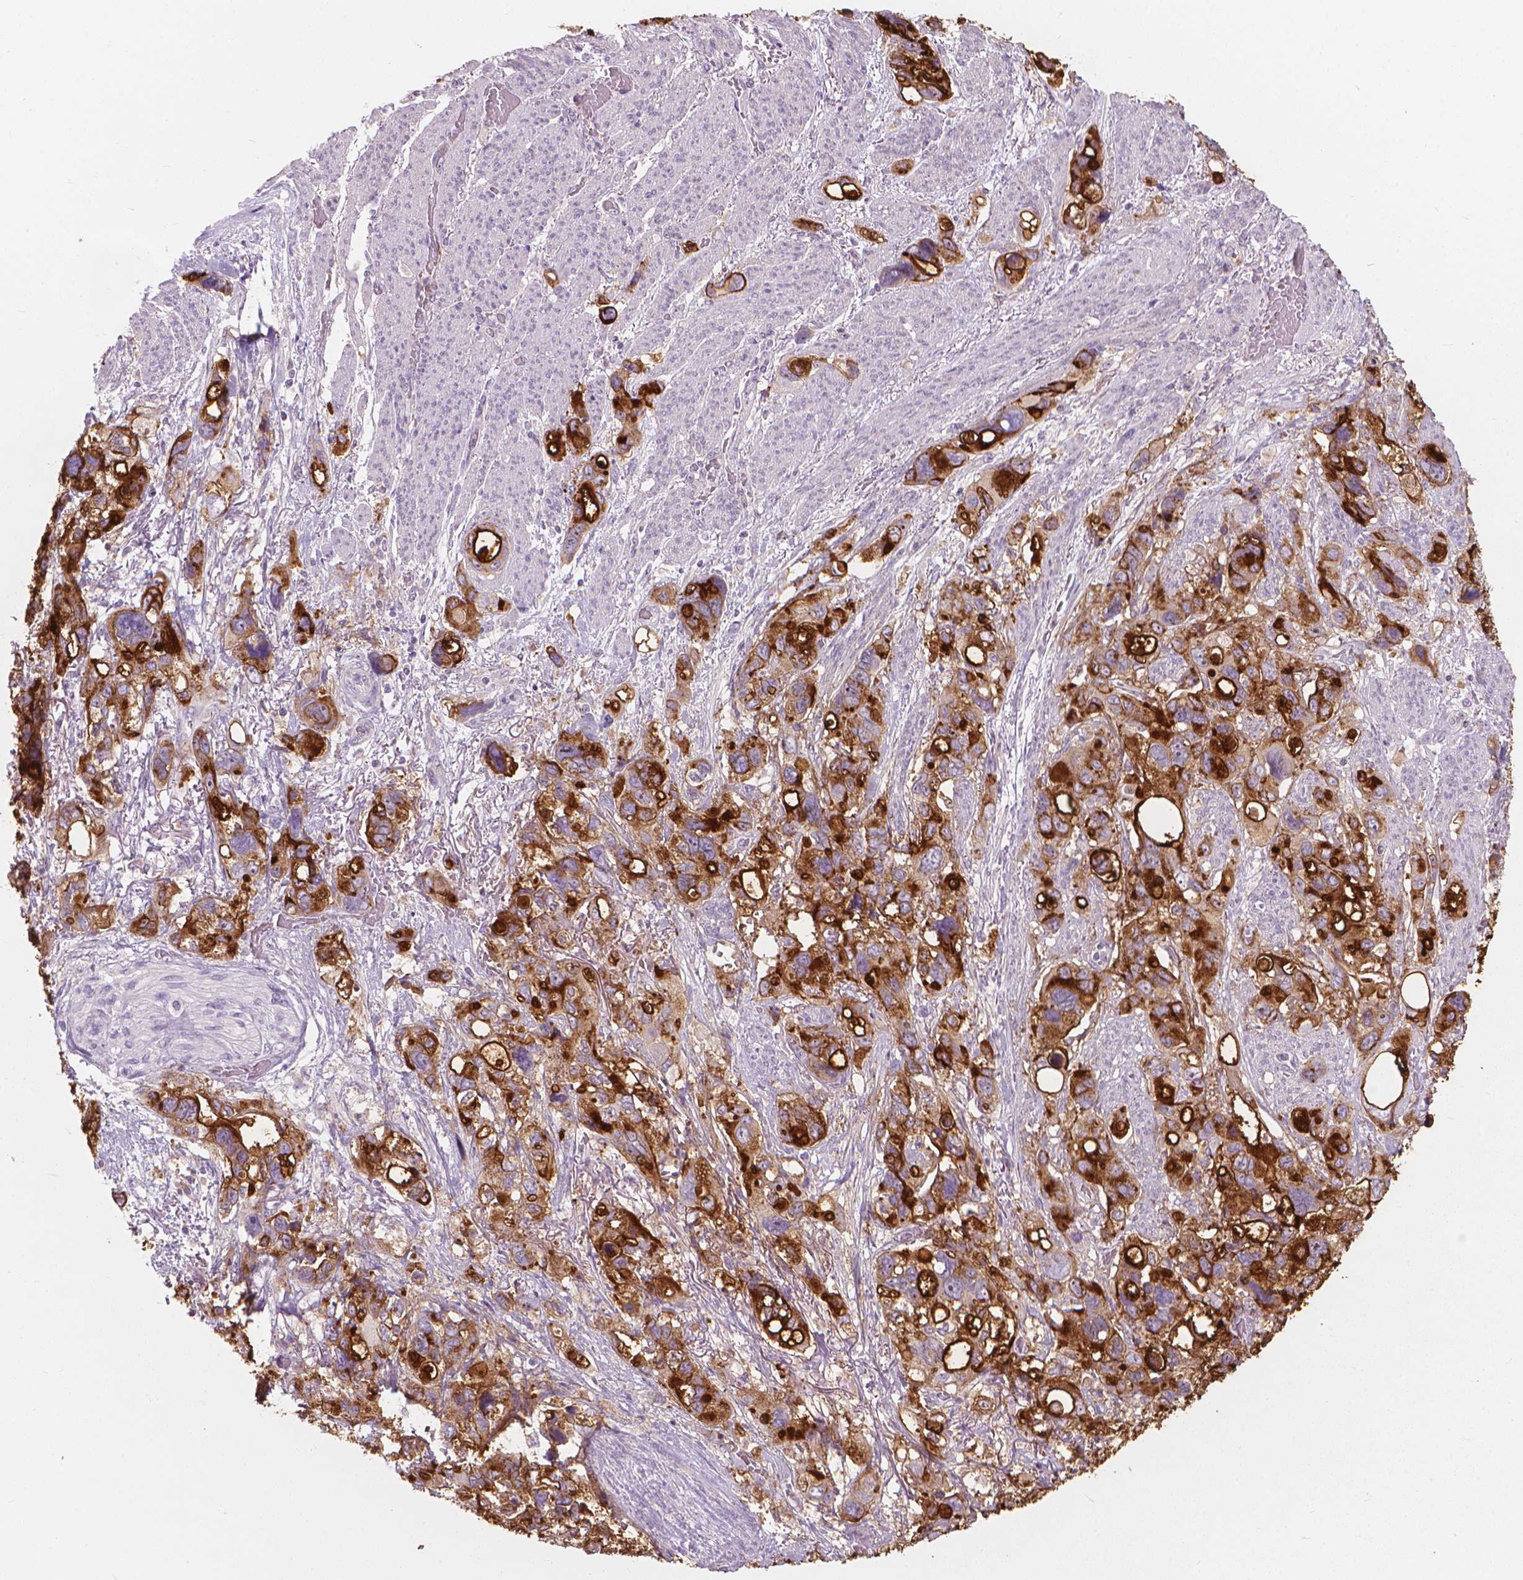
{"staining": {"intensity": "moderate", "quantity": ">75%", "location": "cytoplasmic/membranous"}, "tissue": "stomach cancer", "cell_type": "Tumor cells", "image_type": "cancer", "snomed": [{"axis": "morphology", "description": "Adenocarcinoma, NOS"}, {"axis": "topography", "description": "Stomach, upper"}], "caption": "Protein analysis of adenocarcinoma (stomach) tissue displays moderate cytoplasmic/membranous positivity in about >75% of tumor cells. Ihc stains the protein in brown and the nuclei are stained blue.", "gene": "GPRC5A", "patient": {"sex": "female", "age": 81}}